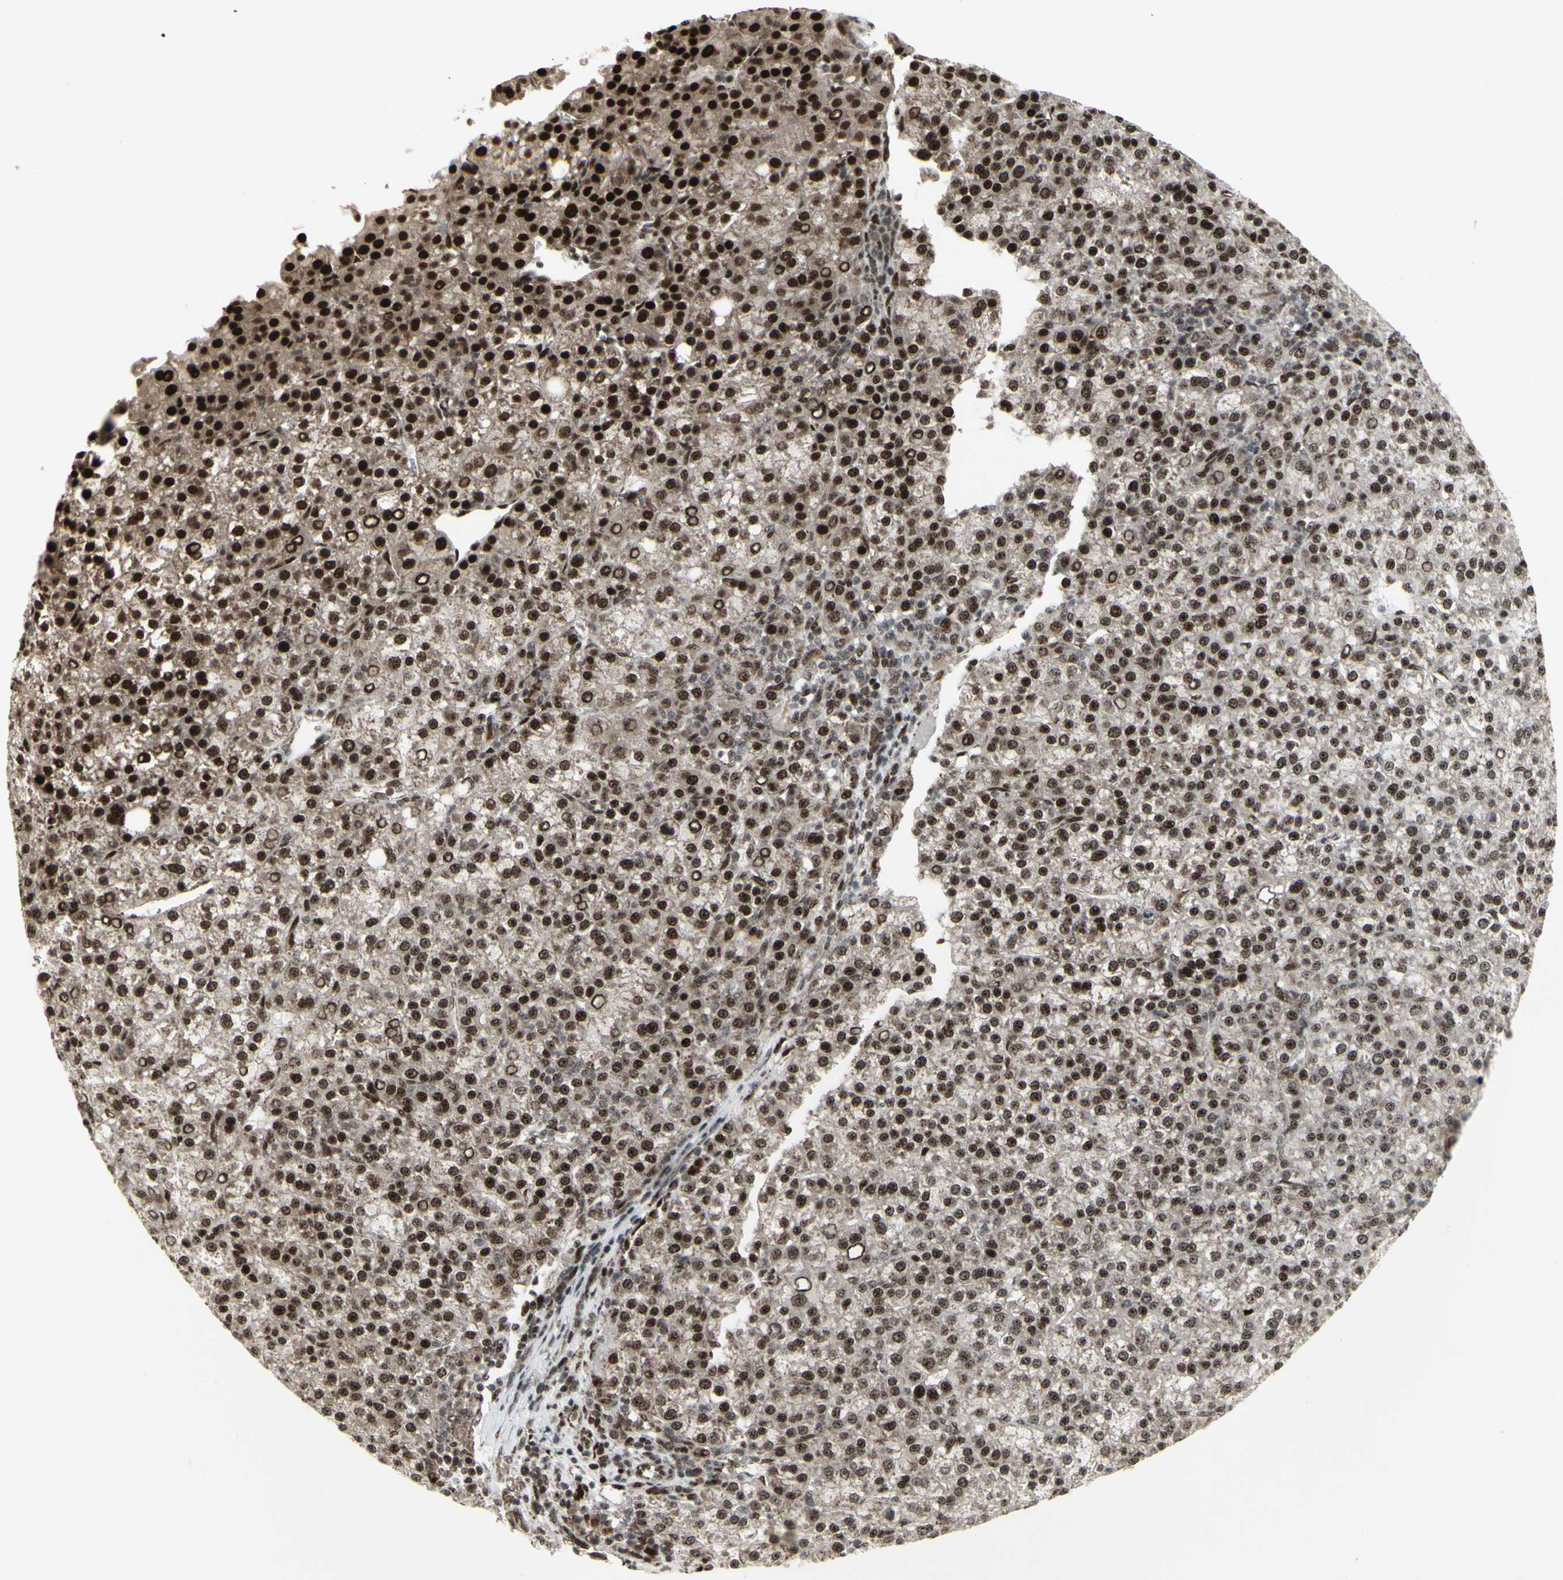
{"staining": {"intensity": "strong", "quantity": ">75%", "location": "cytoplasmic/membranous,nuclear"}, "tissue": "liver cancer", "cell_type": "Tumor cells", "image_type": "cancer", "snomed": [{"axis": "morphology", "description": "Carcinoma, Hepatocellular, NOS"}, {"axis": "topography", "description": "Liver"}], "caption": "Liver cancer (hepatocellular carcinoma) tissue displays strong cytoplasmic/membranous and nuclear positivity in about >75% of tumor cells", "gene": "CBX1", "patient": {"sex": "female", "age": 58}}